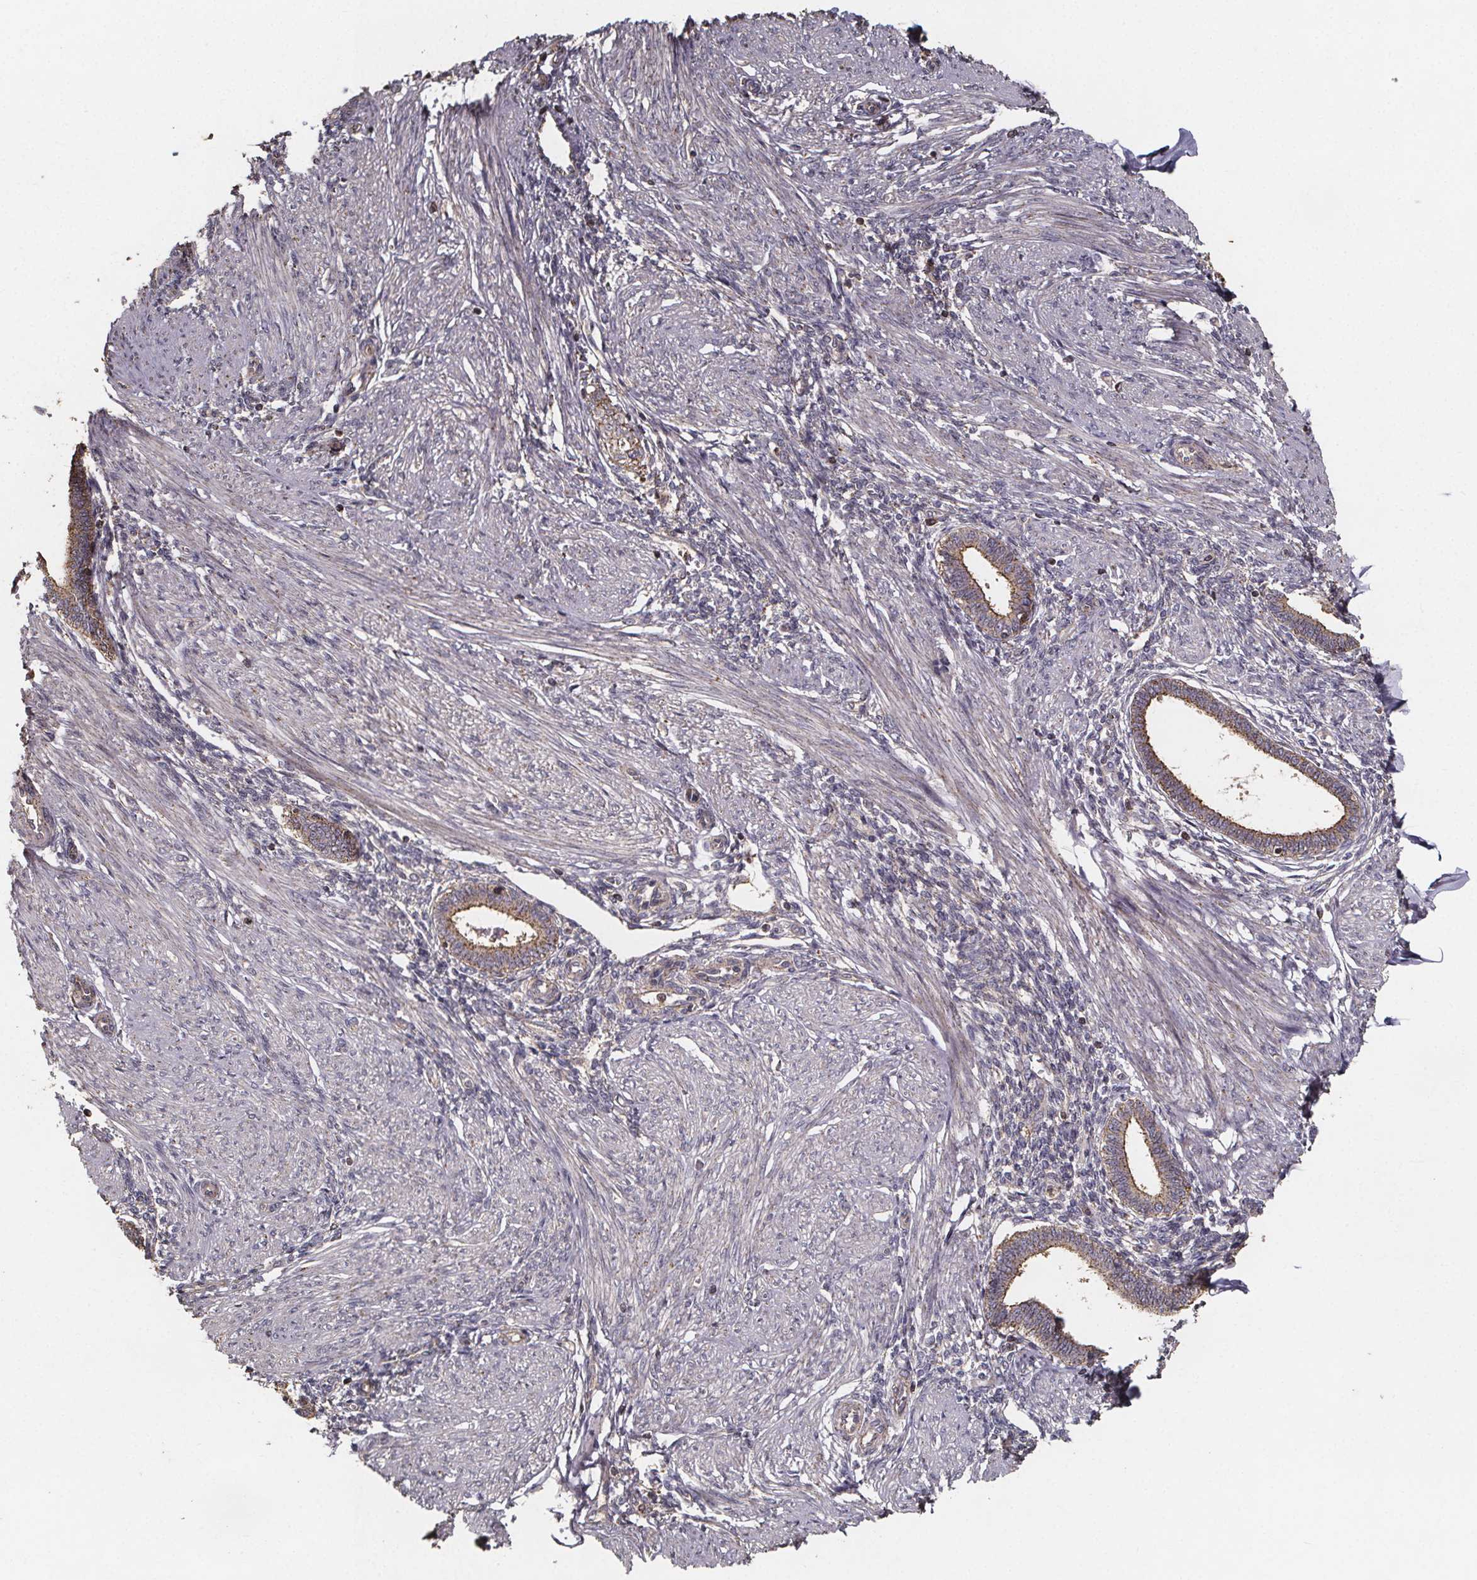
{"staining": {"intensity": "negative", "quantity": "none", "location": "none"}, "tissue": "endometrium", "cell_type": "Cells in endometrial stroma", "image_type": "normal", "snomed": [{"axis": "morphology", "description": "Normal tissue, NOS"}, {"axis": "topography", "description": "Endometrium"}], "caption": "DAB immunohistochemical staining of benign human endometrium displays no significant positivity in cells in endometrial stroma.", "gene": "ZNF879", "patient": {"sex": "female", "age": 42}}